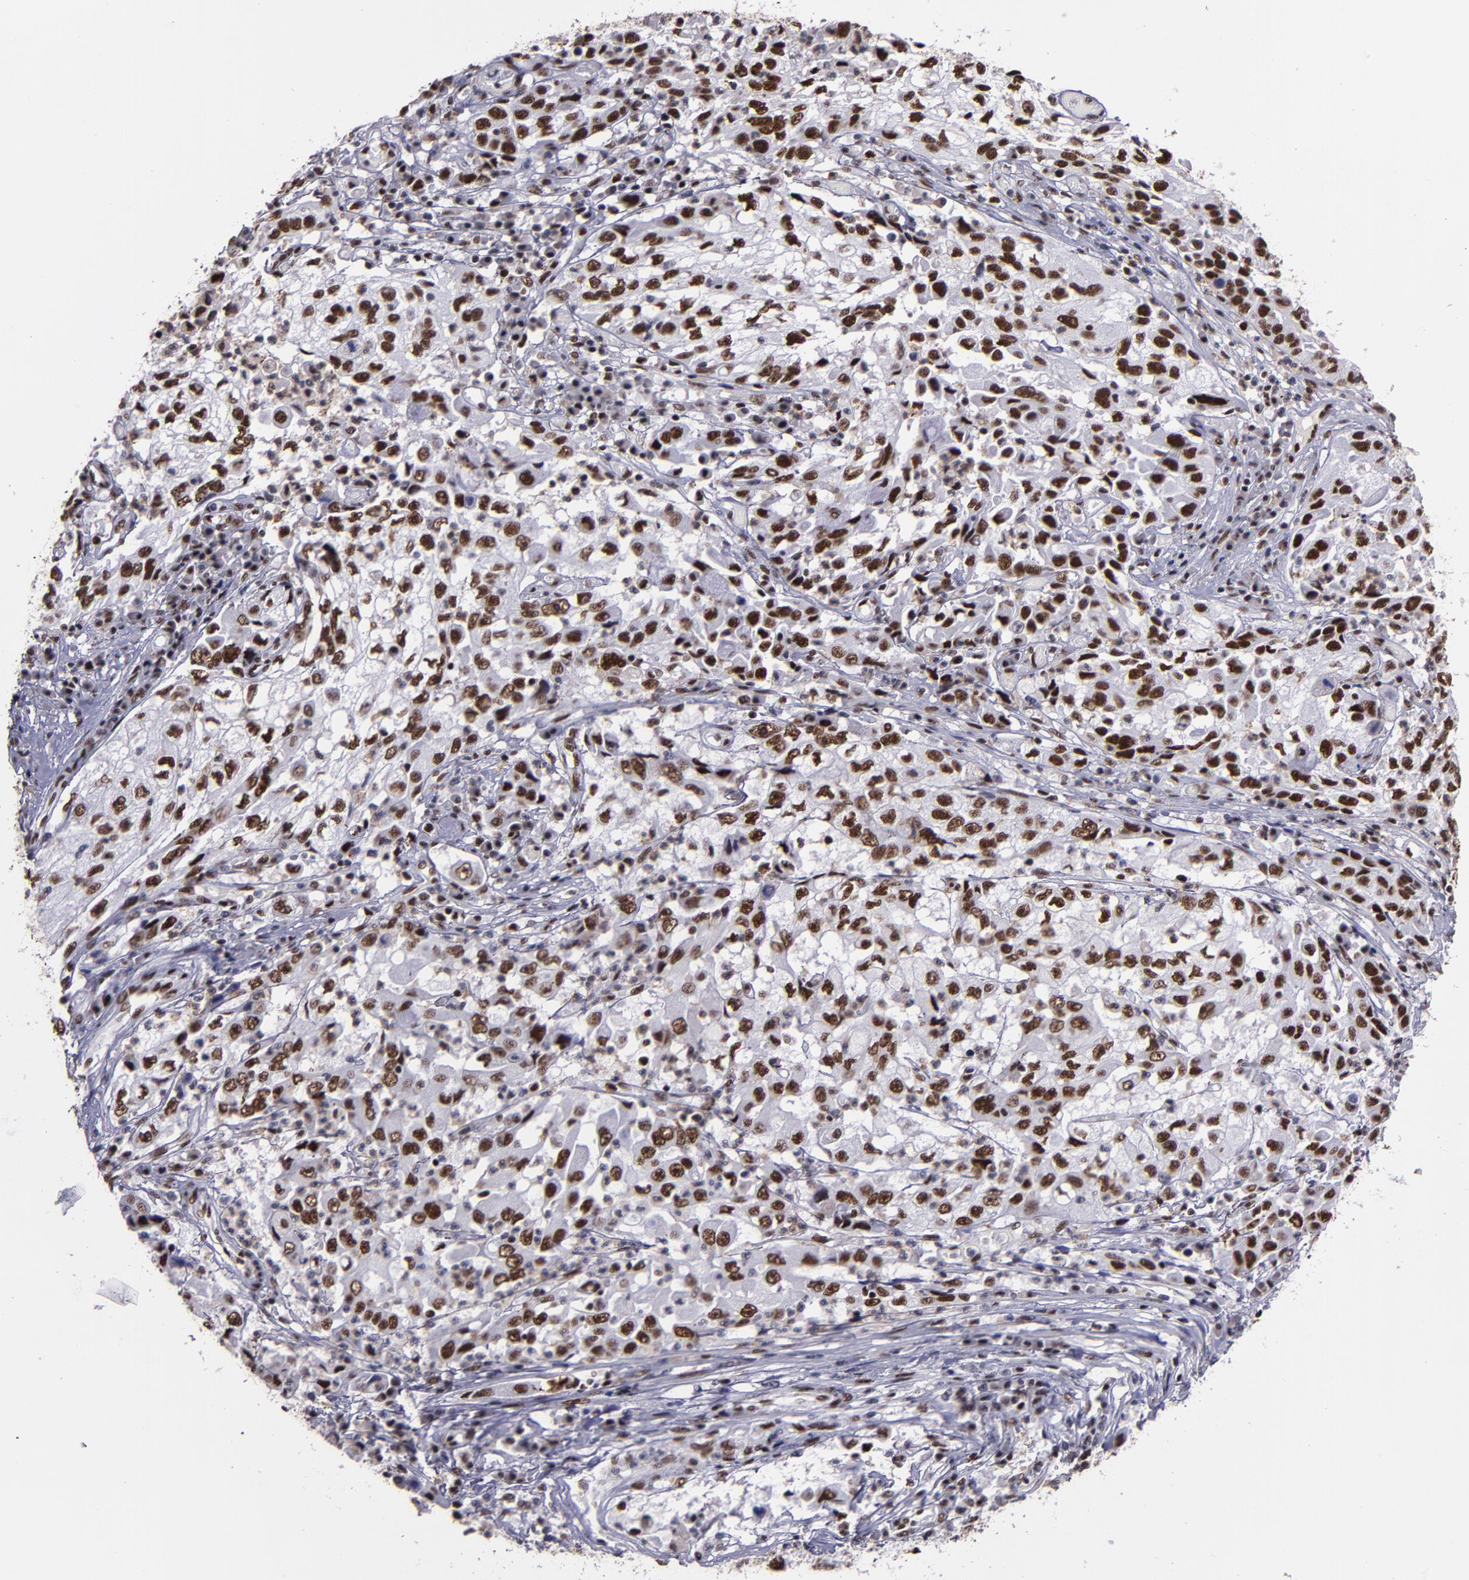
{"staining": {"intensity": "strong", "quantity": ">75%", "location": "nuclear"}, "tissue": "cervical cancer", "cell_type": "Tumor cells", "image_type": "cancer", "snomed": [{"axis": "morphology", "description": "Squamous cell carcinoma, NOS"}, {"axis": "topography", "description": "Cervix"}], "caption": "Human cervical squamous cell carcinoma stained with a protein marker displays strong staining in tumor cells.", "gene": "PPP4R3A", "patient": {"sex": "female", "age": 36}}